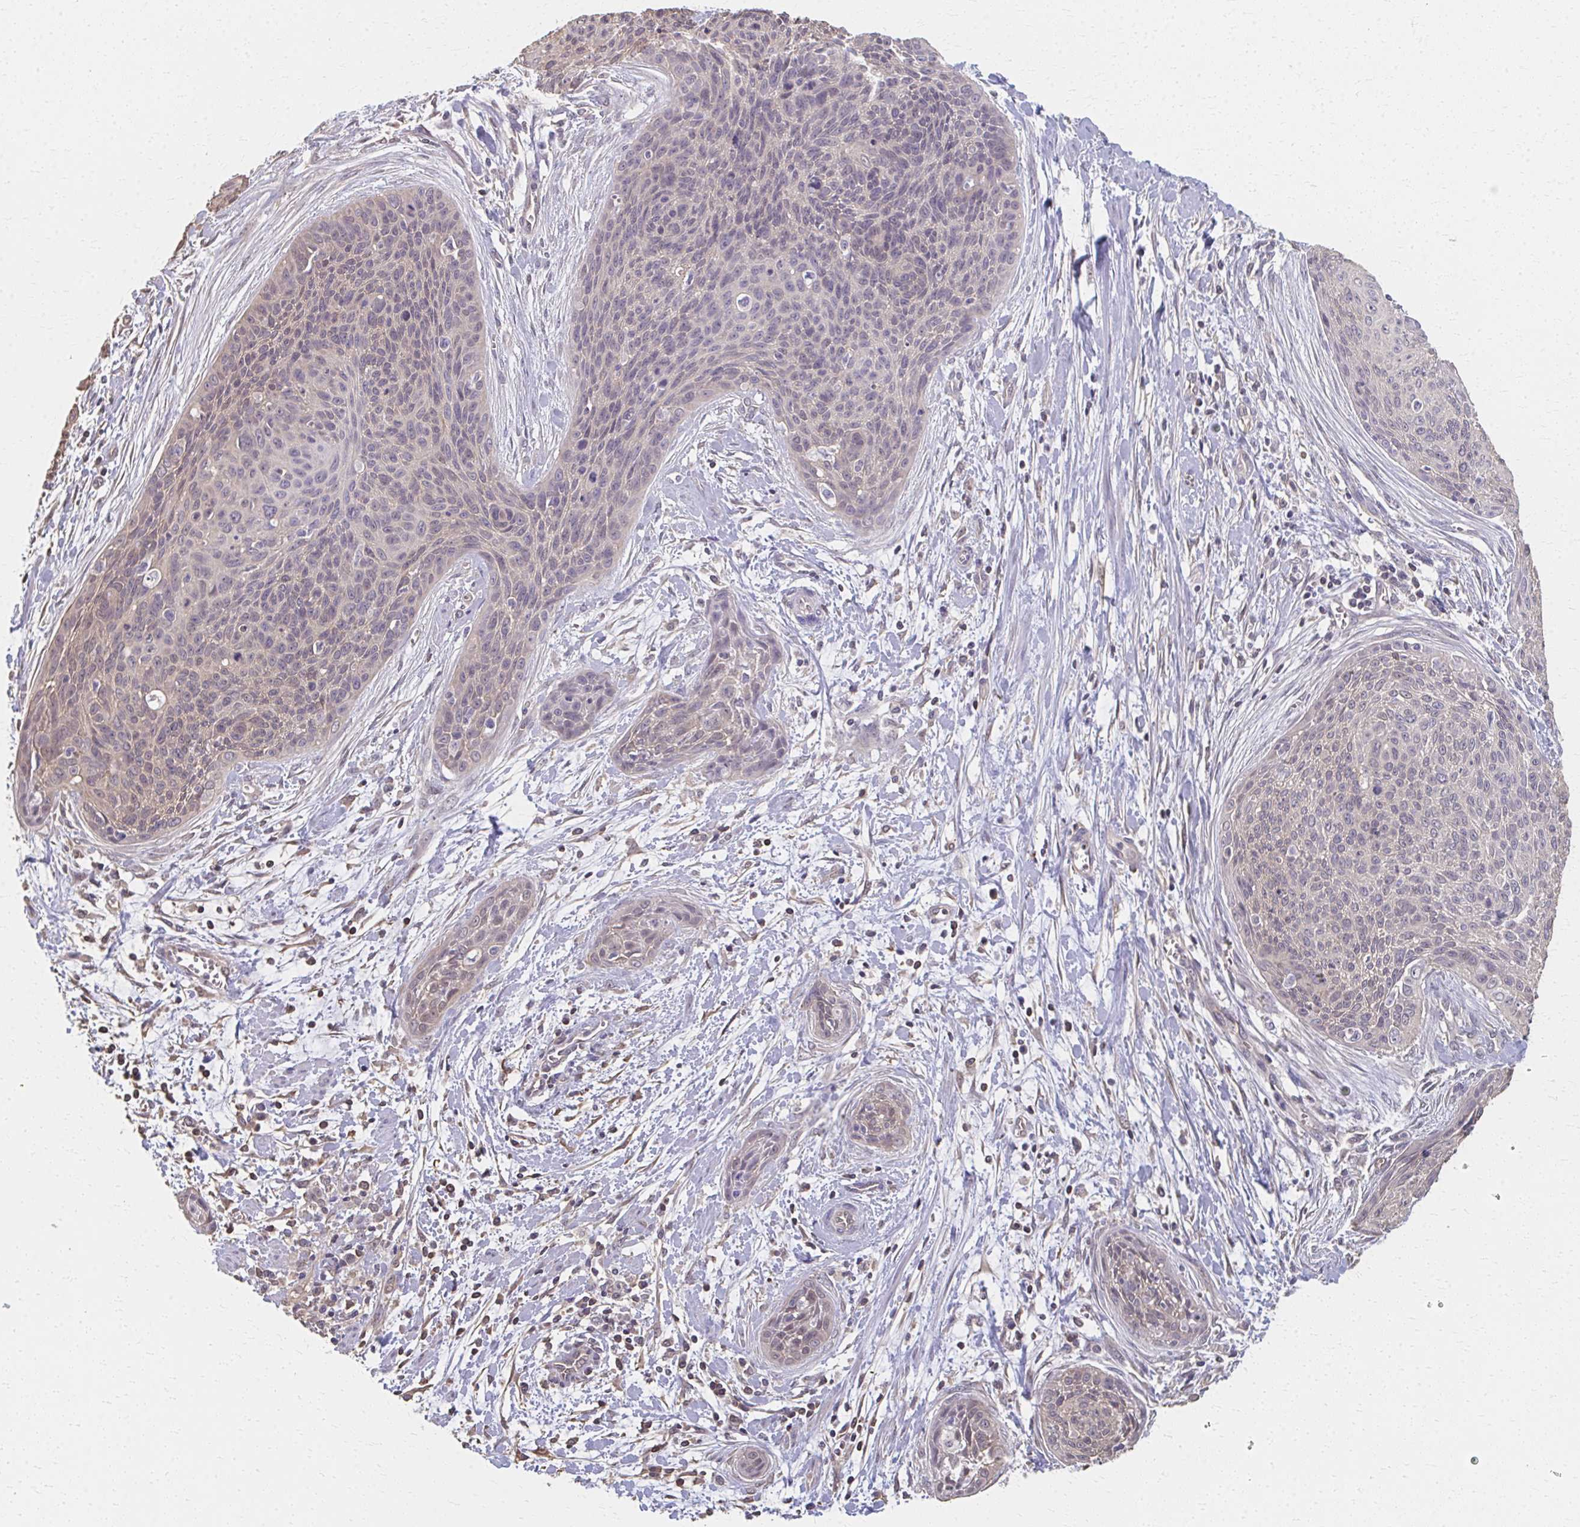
{"staining": {"intensity": "negative", "quantity": "none", "location": "none"}, "tissue": "cervical cancer", "cell_type": "Tumor cells", "image_type": "cancer", "snomed": [{"axis": "morphology", "description": "Squamous cell carcinoma, NOS"}, {"axis": "topography", "description": "Cervix"}], "caption": "Tumor cells are negative for brown protein staining in squamous cell carcinoma (cervical).", "gene": "RABGAP1L", "patient": {"sex": "female", "age": 55}}